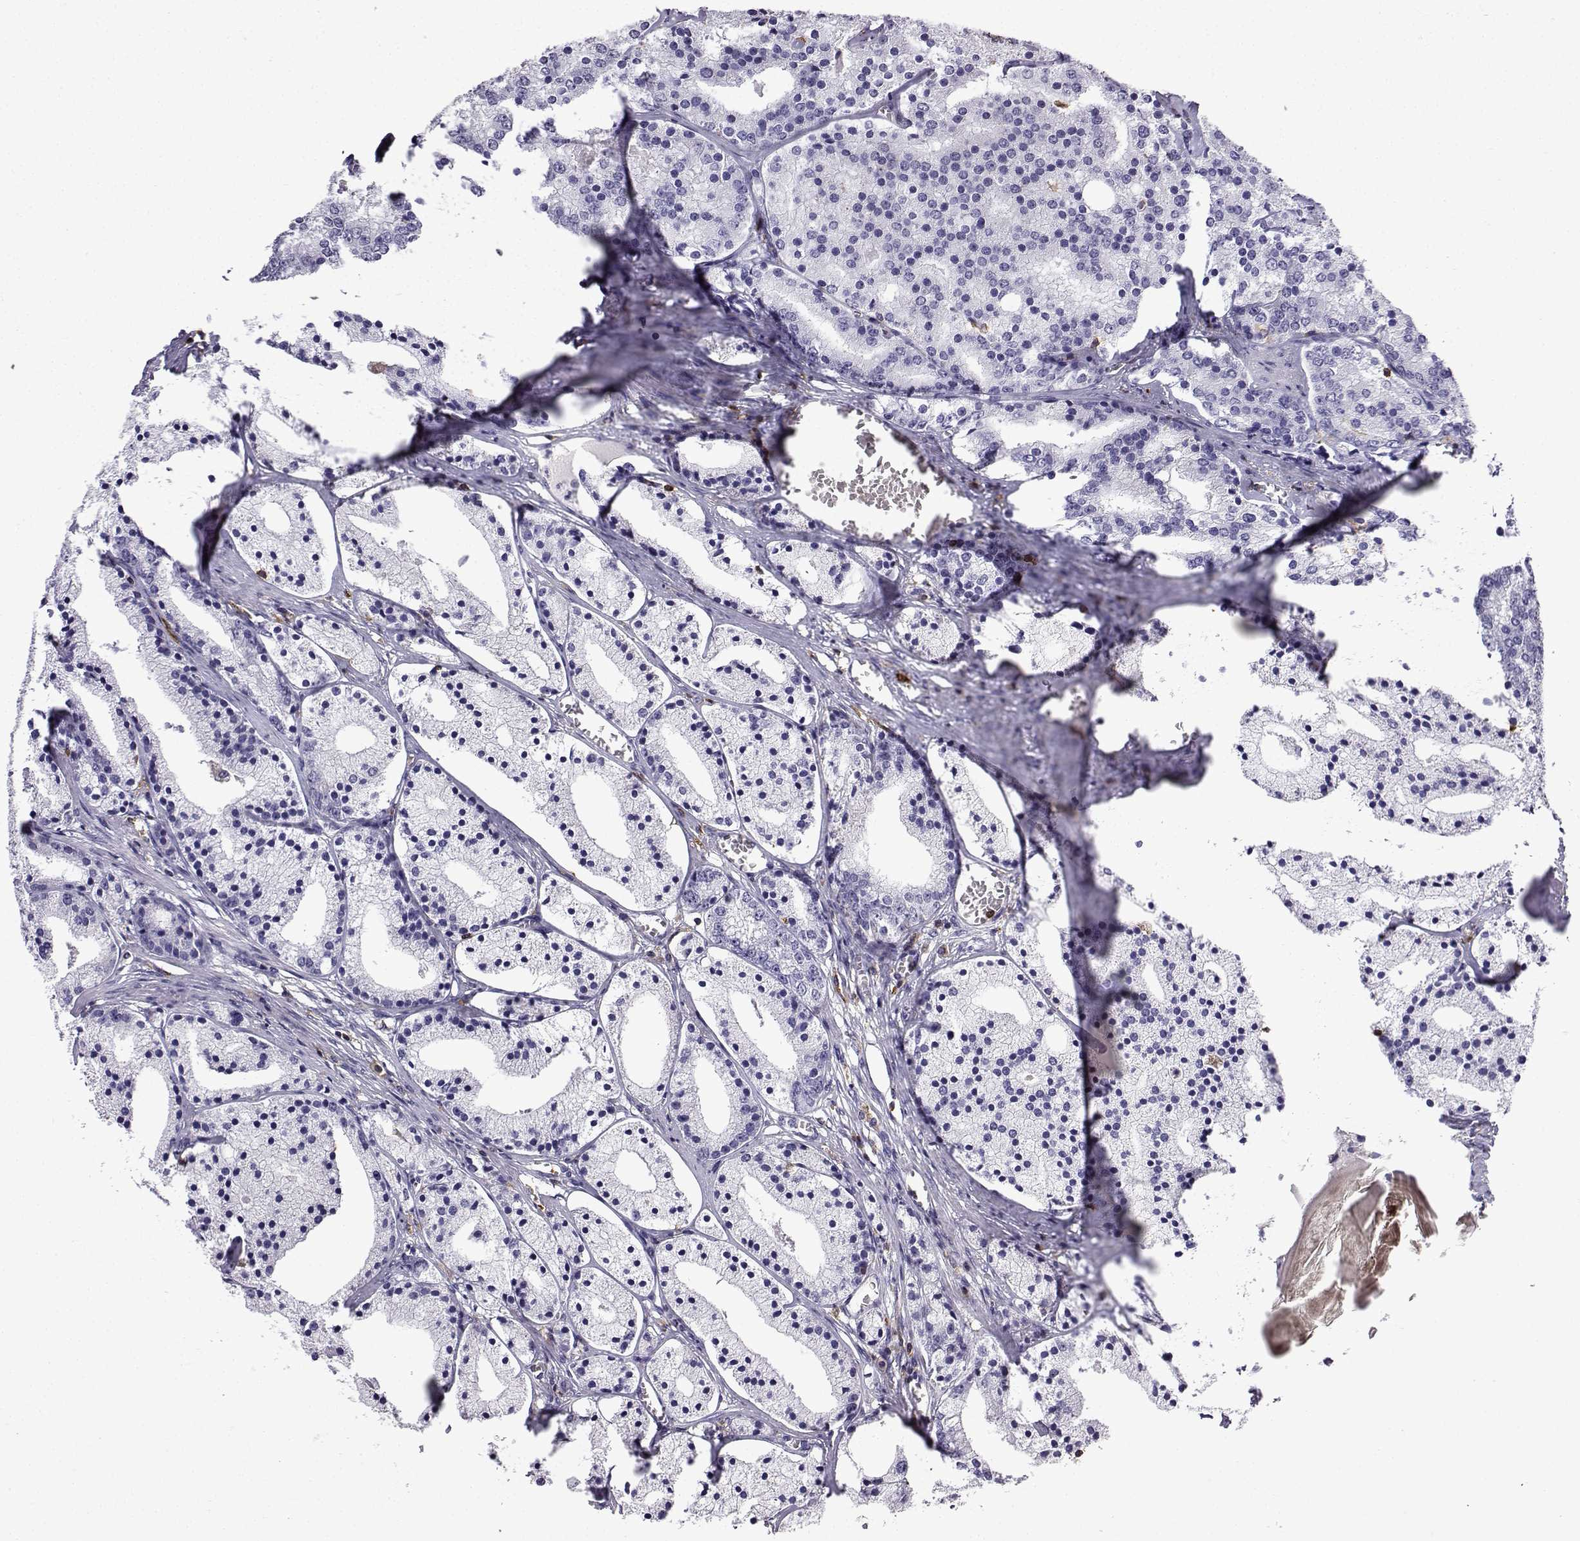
{"staining": {"intensity": "negative", "quantity": "none", "location": "none"}, "tissue": "prostate cancer", "cell_type": "Tumor cells", "image_type": "cancer", "snomed": [{"axis": "morphology", "description": "Adenocarcinoma, NOS"}, {"axis": "topography", "description": "Prostate"}], "caption": "Tumor cells show no significant positivity in prostate adenocarcinoma.", "gene": "DOCK10", "patient": {"sex": "male", "age": 69}}